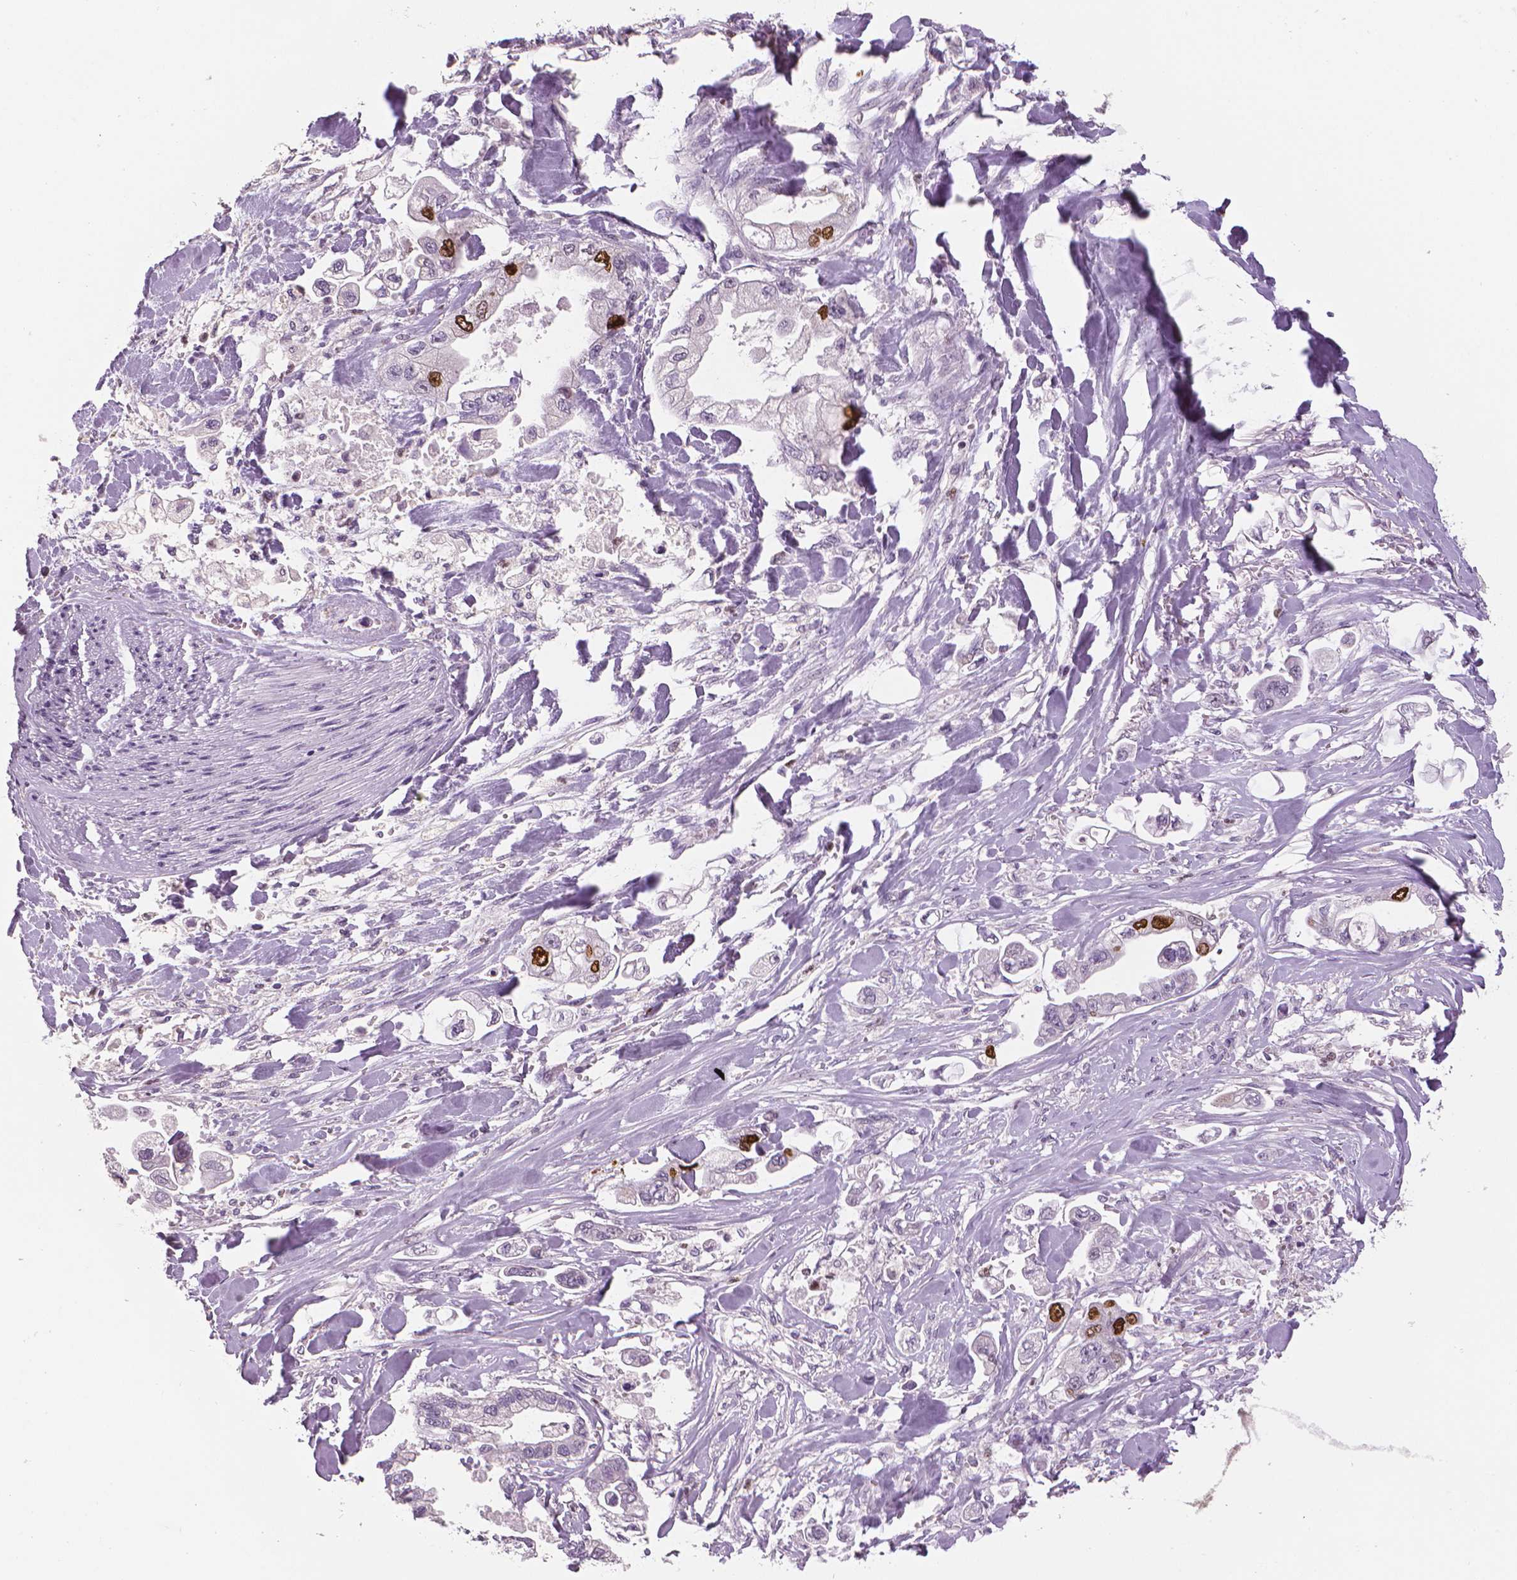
{"staining": {"intensity": "strong", "quantity": "<25%", "location": "nuclear"}, "tissue": "stomach cancer", "cell_type": "Tumor cells", "image_type": "cancer", "snomed": [{"axis": "morphology", "description": "Adenocarcinoma, NOS"}, {"axis": "topography", "description": "Stomach"}], "caption": "Tumor cells show medium levels of strong nuclear staining in about <25% of cells in human stomach cancer (adenocarcinoma).", "gene": "MKI67", "patient": {"sex": "male", "age": 62}}